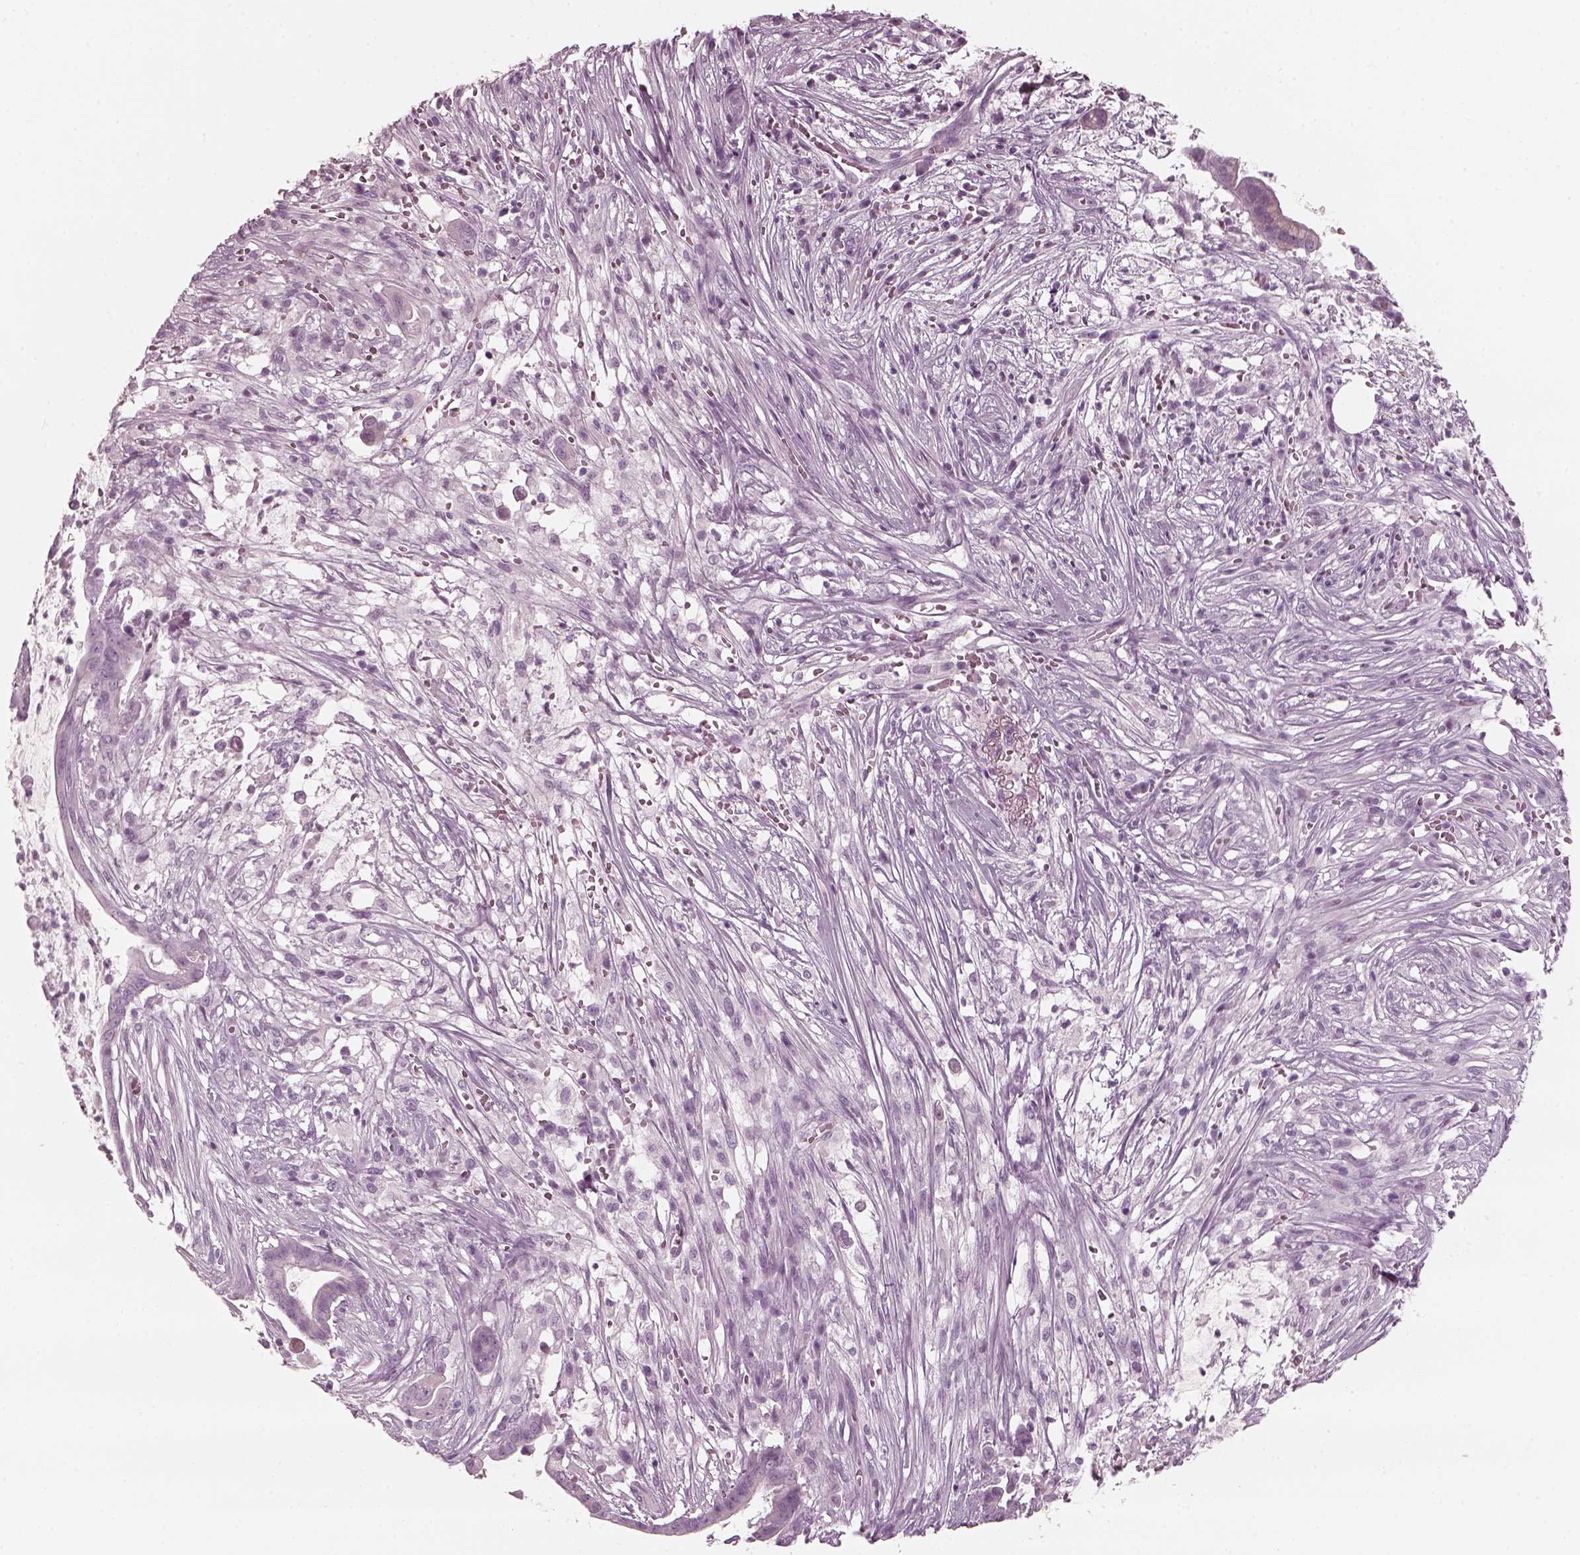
{"staining": {"intensity": "weak", "quantity": "<25%", "location": "cytoplasmic/membranous"}, "tissue": "pancreatic cancer", "cell_type": "Tumor cells", "image_type": "cancer", "snomed": [{"axis": "morphology", "description": "Adenocarcinoma, NOS"}, {"axis": "topography", "description": "Pancreas"}], "caption": "Immunohistochemistry (IHC) image of neoplastic tissue: human adenocarcinoma (pancreatic) stained with DAB shows no significant protein positivity in tumor cells. (DAB (3,3'-diaminobenzidine) immunohistochemistry (IHC), high magnification).", "gene": "CNTN1", "patient": {"sex": "male", "age": 61}}